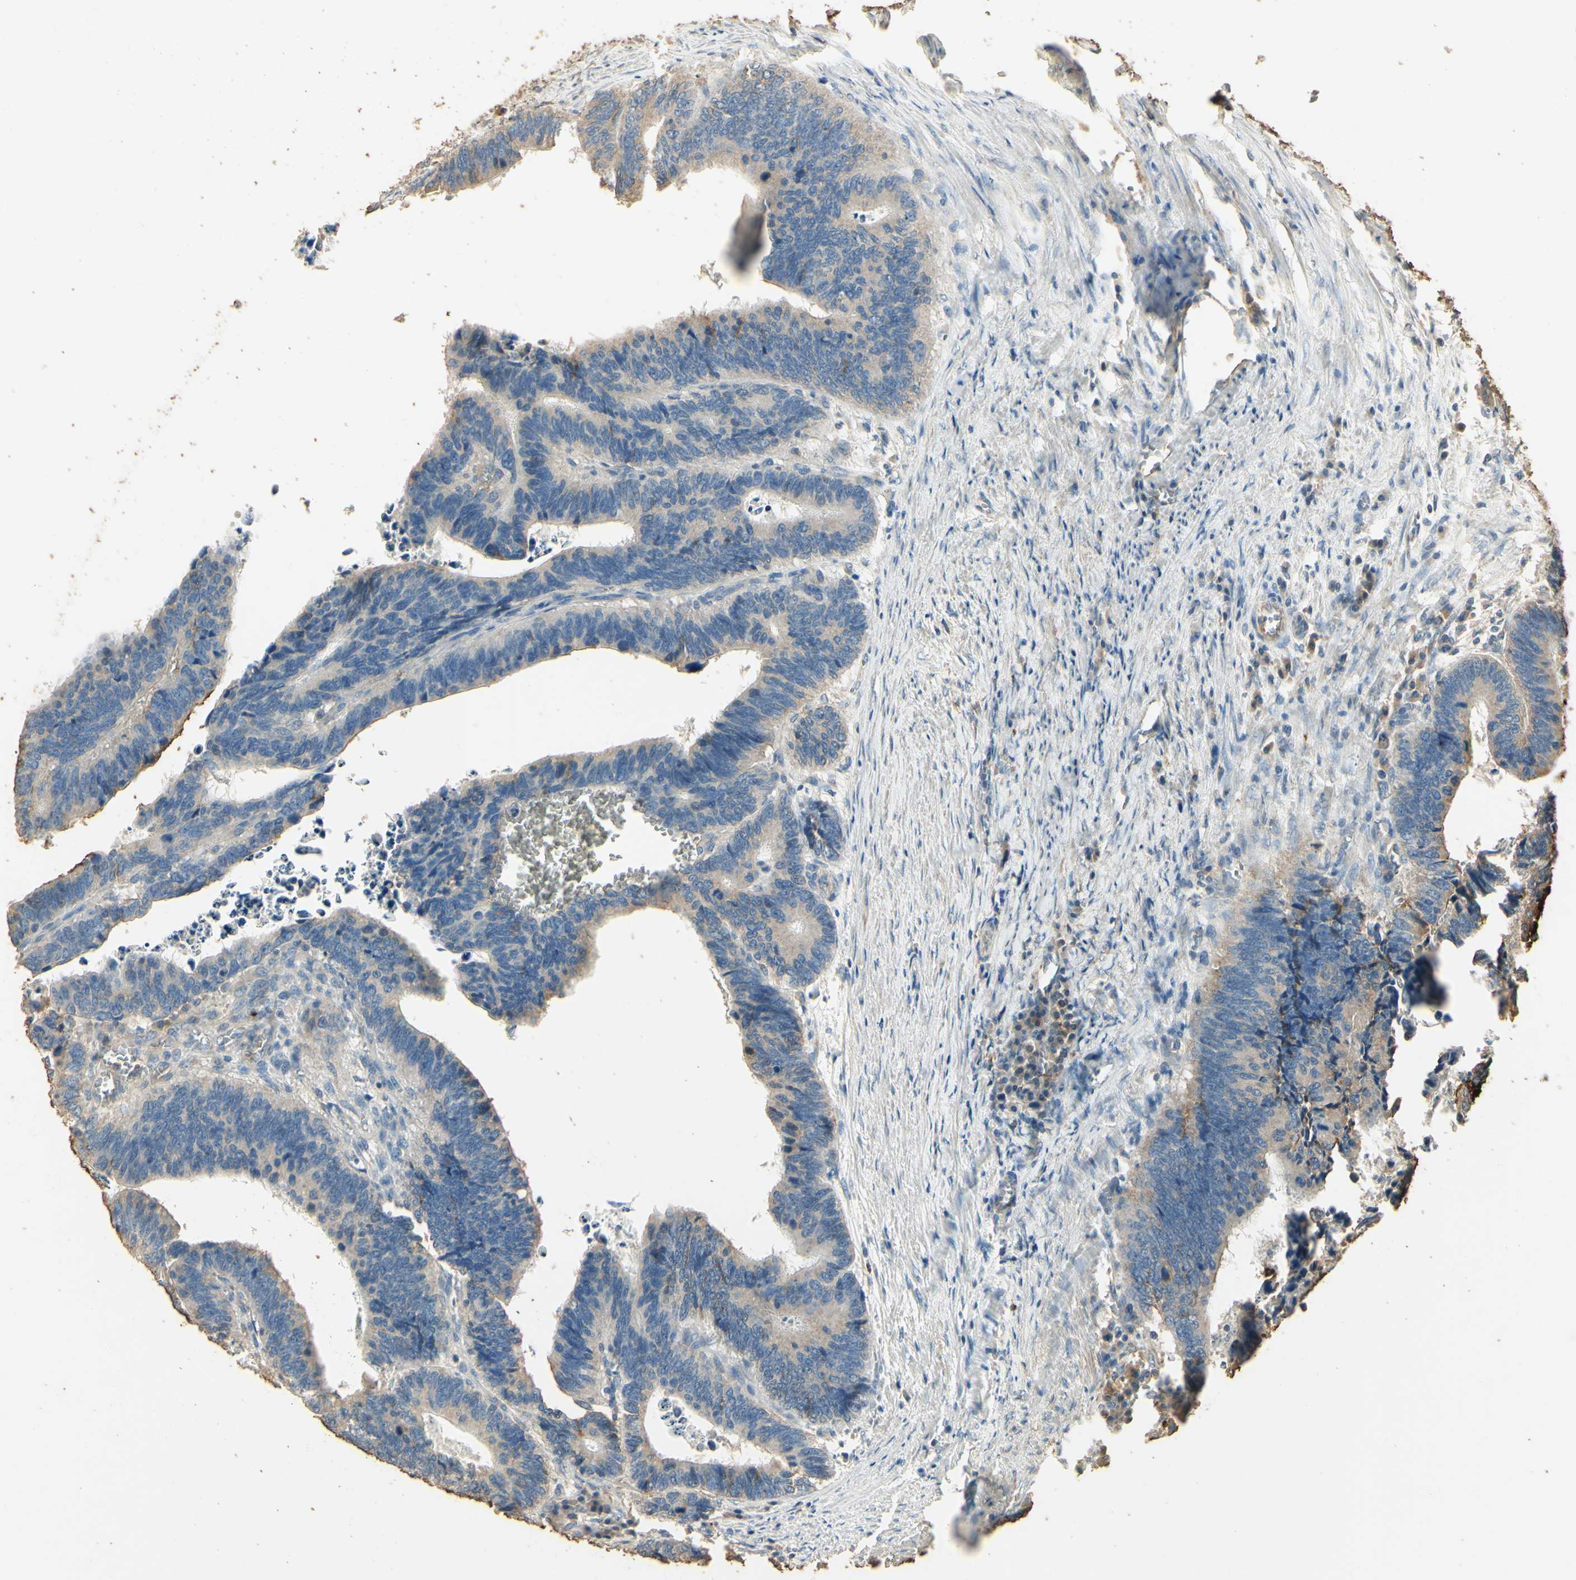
{"staining": {"intensity": "negative", "quantity": "none", "location": "none"}, "tissue": "colorectal cancer", "cell_type": "Tumor cells", "image_type": "cancer", "snomed": [{"axis": "morphology", "description": "Adenocarcinoma, NOS"}, {"axis": "topography", "description": "Colon"}], "caption": "IHC of human adenocarcinoma (colorectal) reveals no staining in tumor cells. (IHC, brightfield microscopy, high magnification).", "gene": "ARHGEF17", "patient": {"sex": "male", "age": 72}}